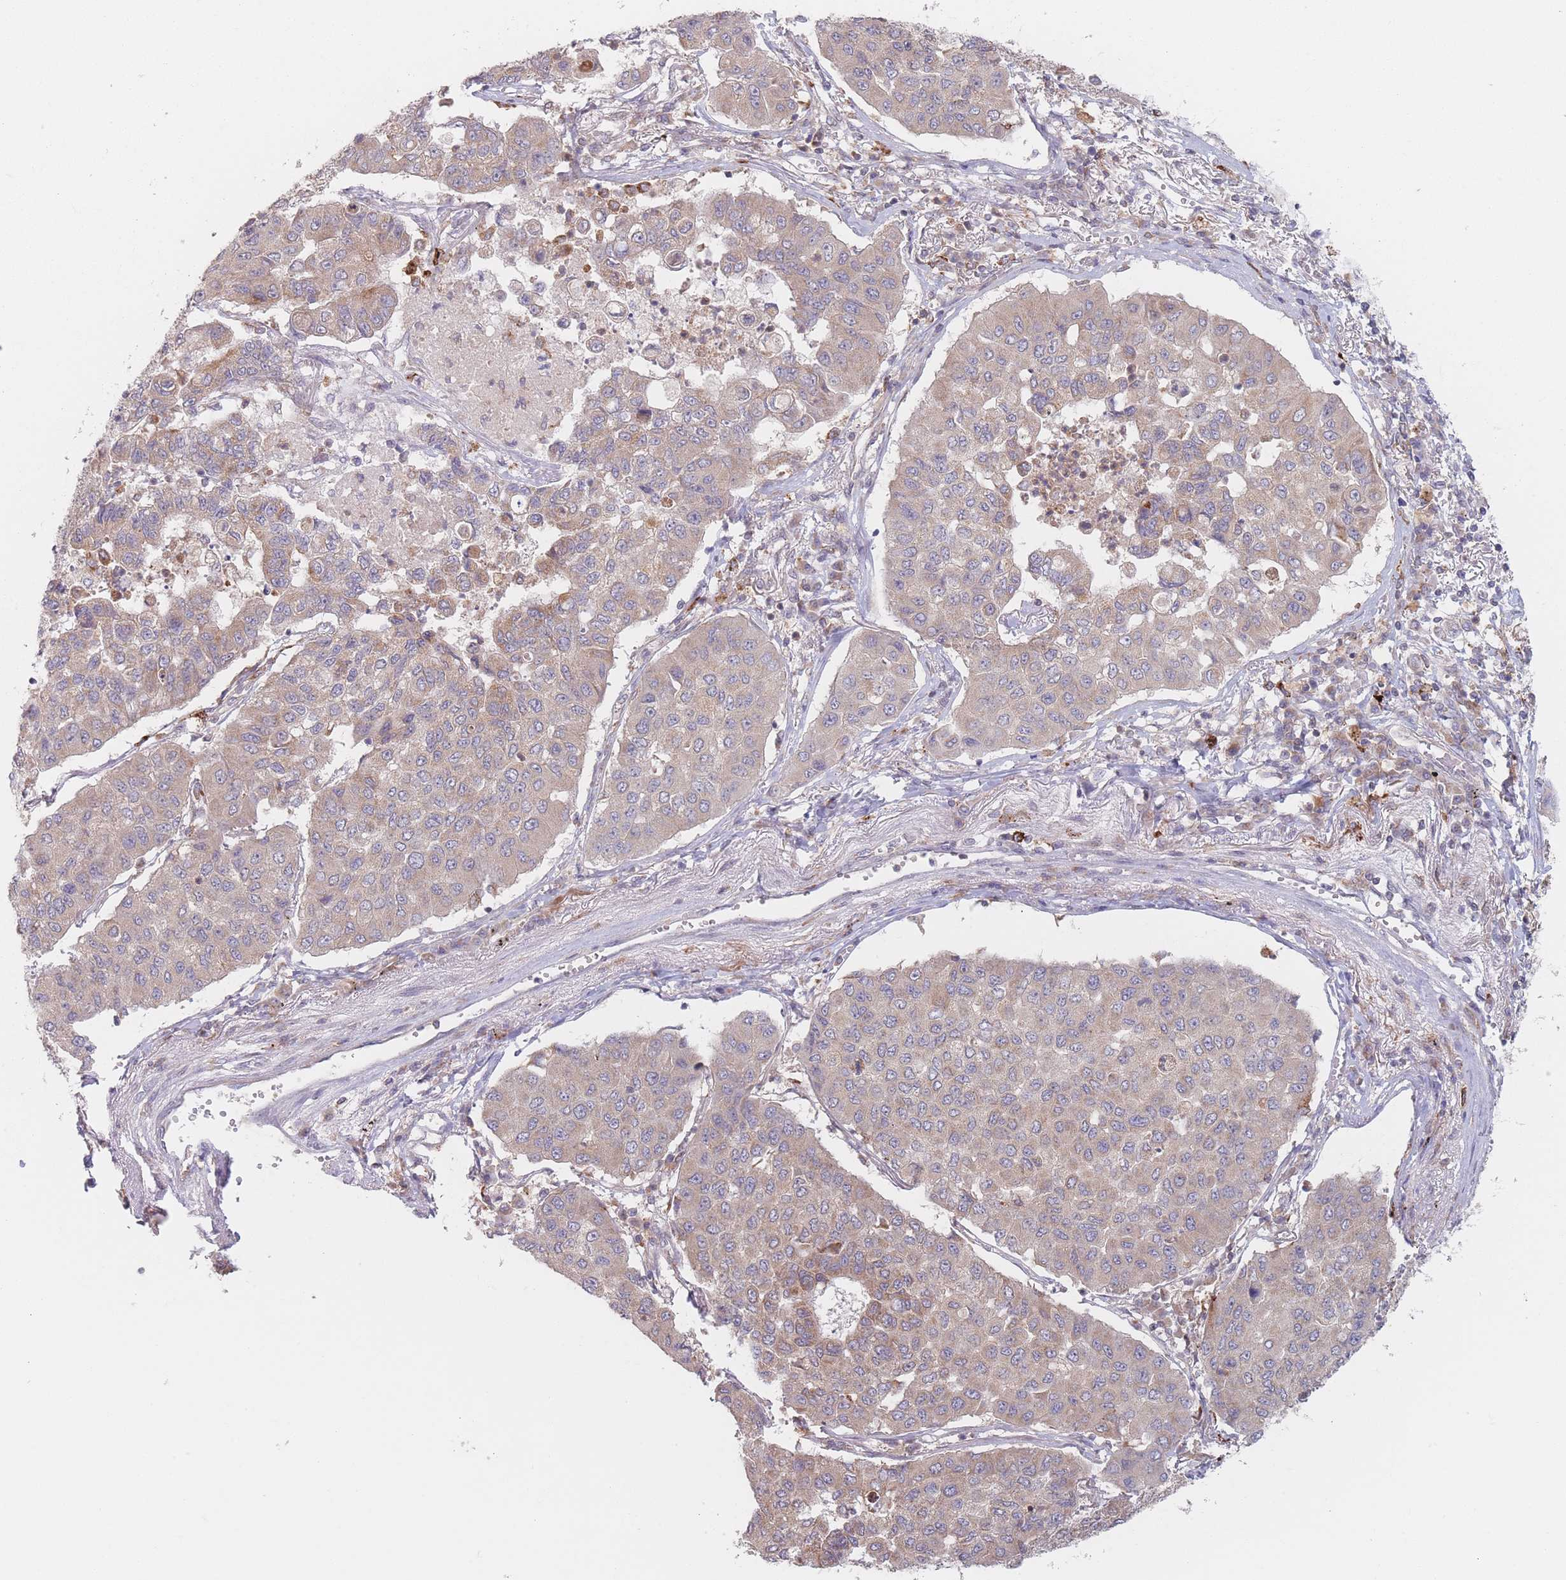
{"staining": {"intensity": "weak", "quantity": ">75%", "location": "cytoplasmic/membranous"}, "tissue": "lung cancer", "cell_type": "Tumor cells", "image_type": "cancer", "snomed": [{"axis": "morphology", "description": "Squamous cell carcinoma, NOS"}, {"axis": "topography", "description": "Lung"}], "caption": "Squamous cell carcinoma (lung) was stained to show a protein in brown. There is low levels of weak cytoplasmic/membranous staining in about >75% of tumor cells.", "gene": "PPM1A", "patient": {"sex": "male", "age": 74}}